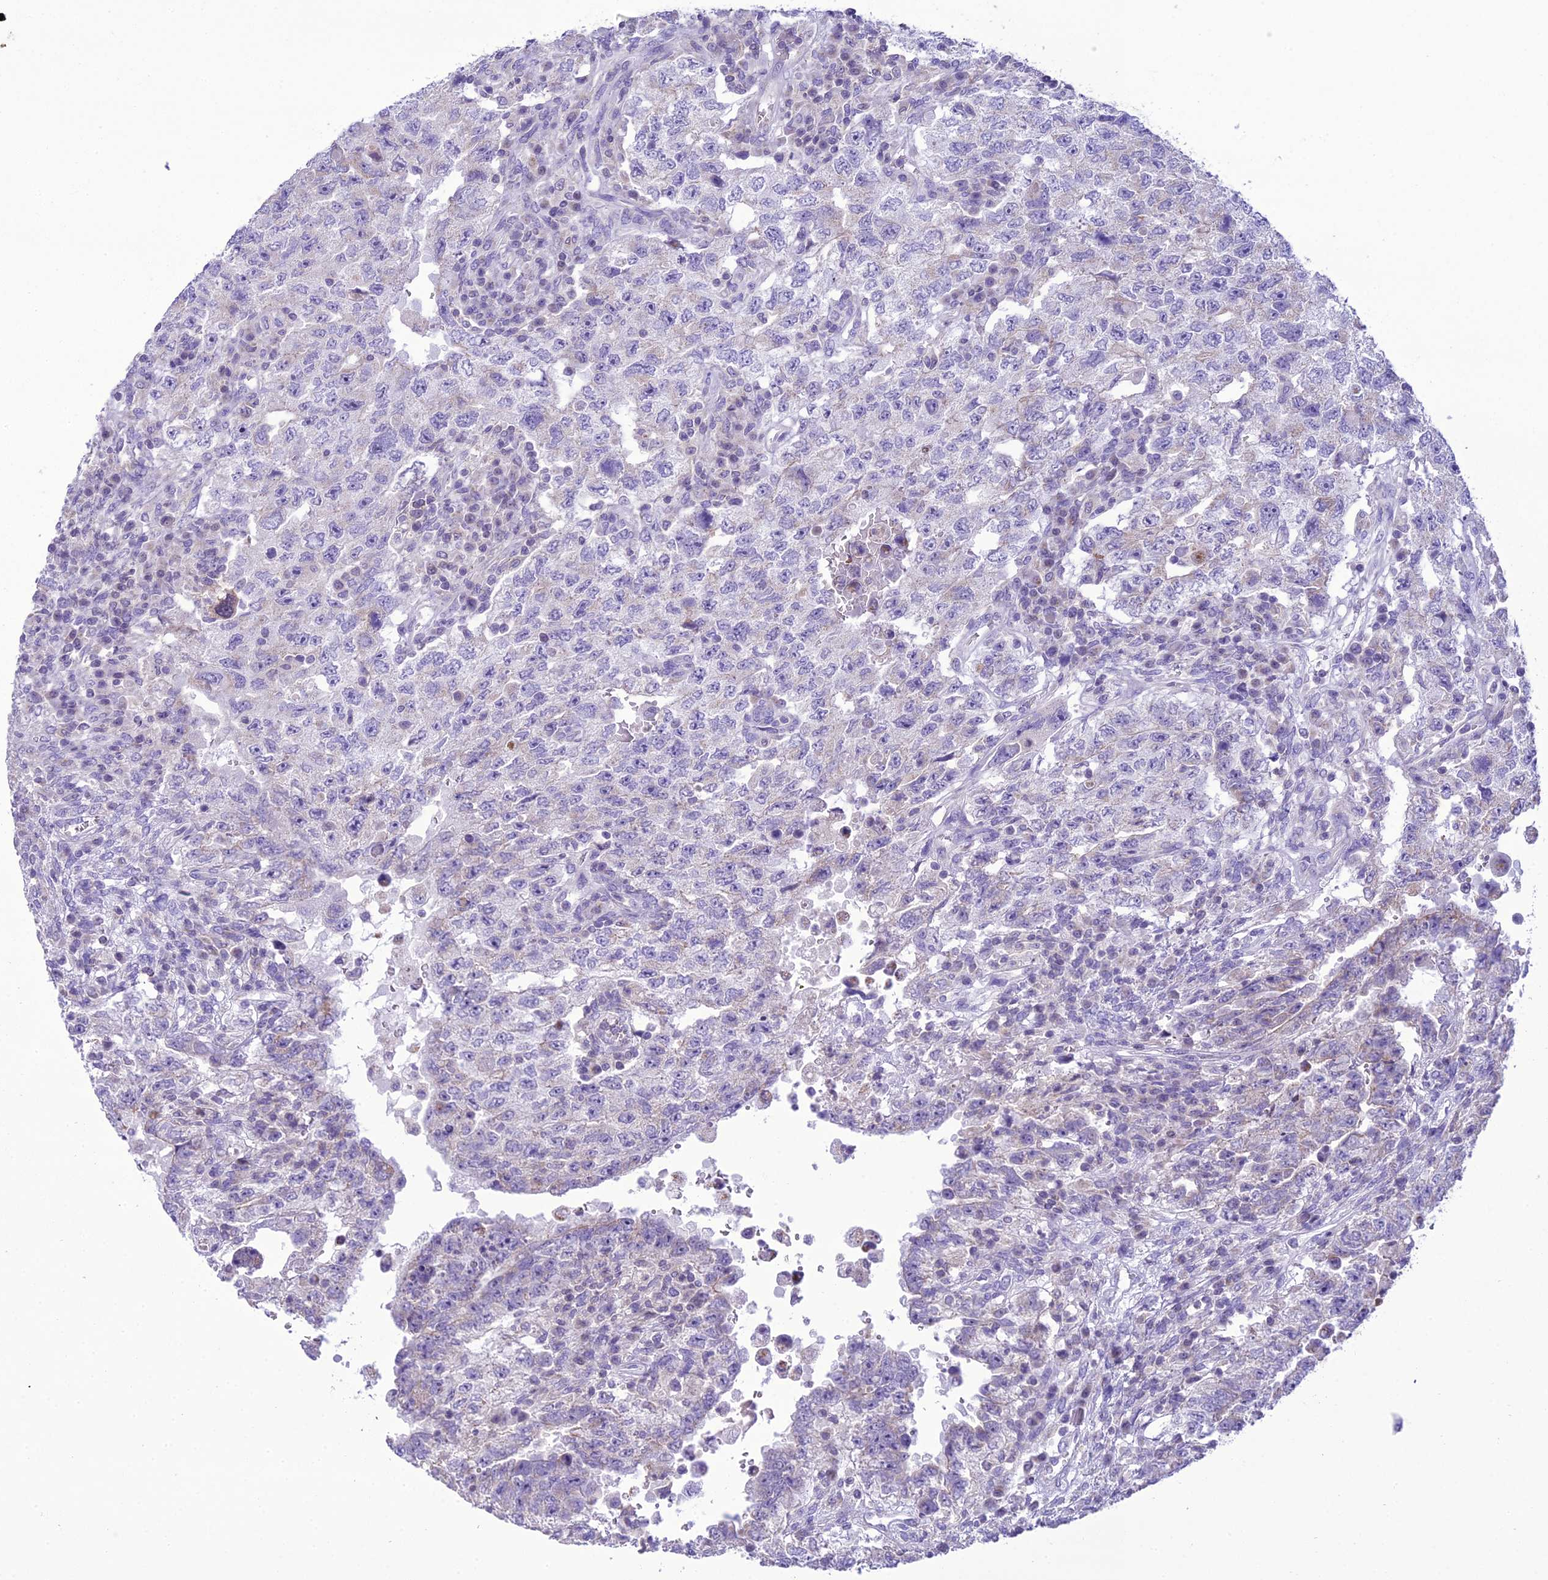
{"staining": {"intensity": "negative", "quantity": "none", "location": "none"}, "tissue": "testis cancer", "cell_type": "Tumor cells", "image_type": "cancer", "snomed": [{"axis": "morphology", "description": "Carcinoma, Embryonal, NOS"}, {"axis": "topography", "description": "Testis"}], "caption": "DAB (3,3'-diaminobenzidine) immunohistochemical staining of human testis embryonal carcinoma shows no significant positivity in tumor cells. Brightfield microscopy of immunohistochemistry (IHC) stained with DAB (3,3'-diaminobenzidine) (brown) and hematoxylin (blue), captured at high magnification.", "gene": "B9D2", "patient": {"sex": "male", "age": 26}}